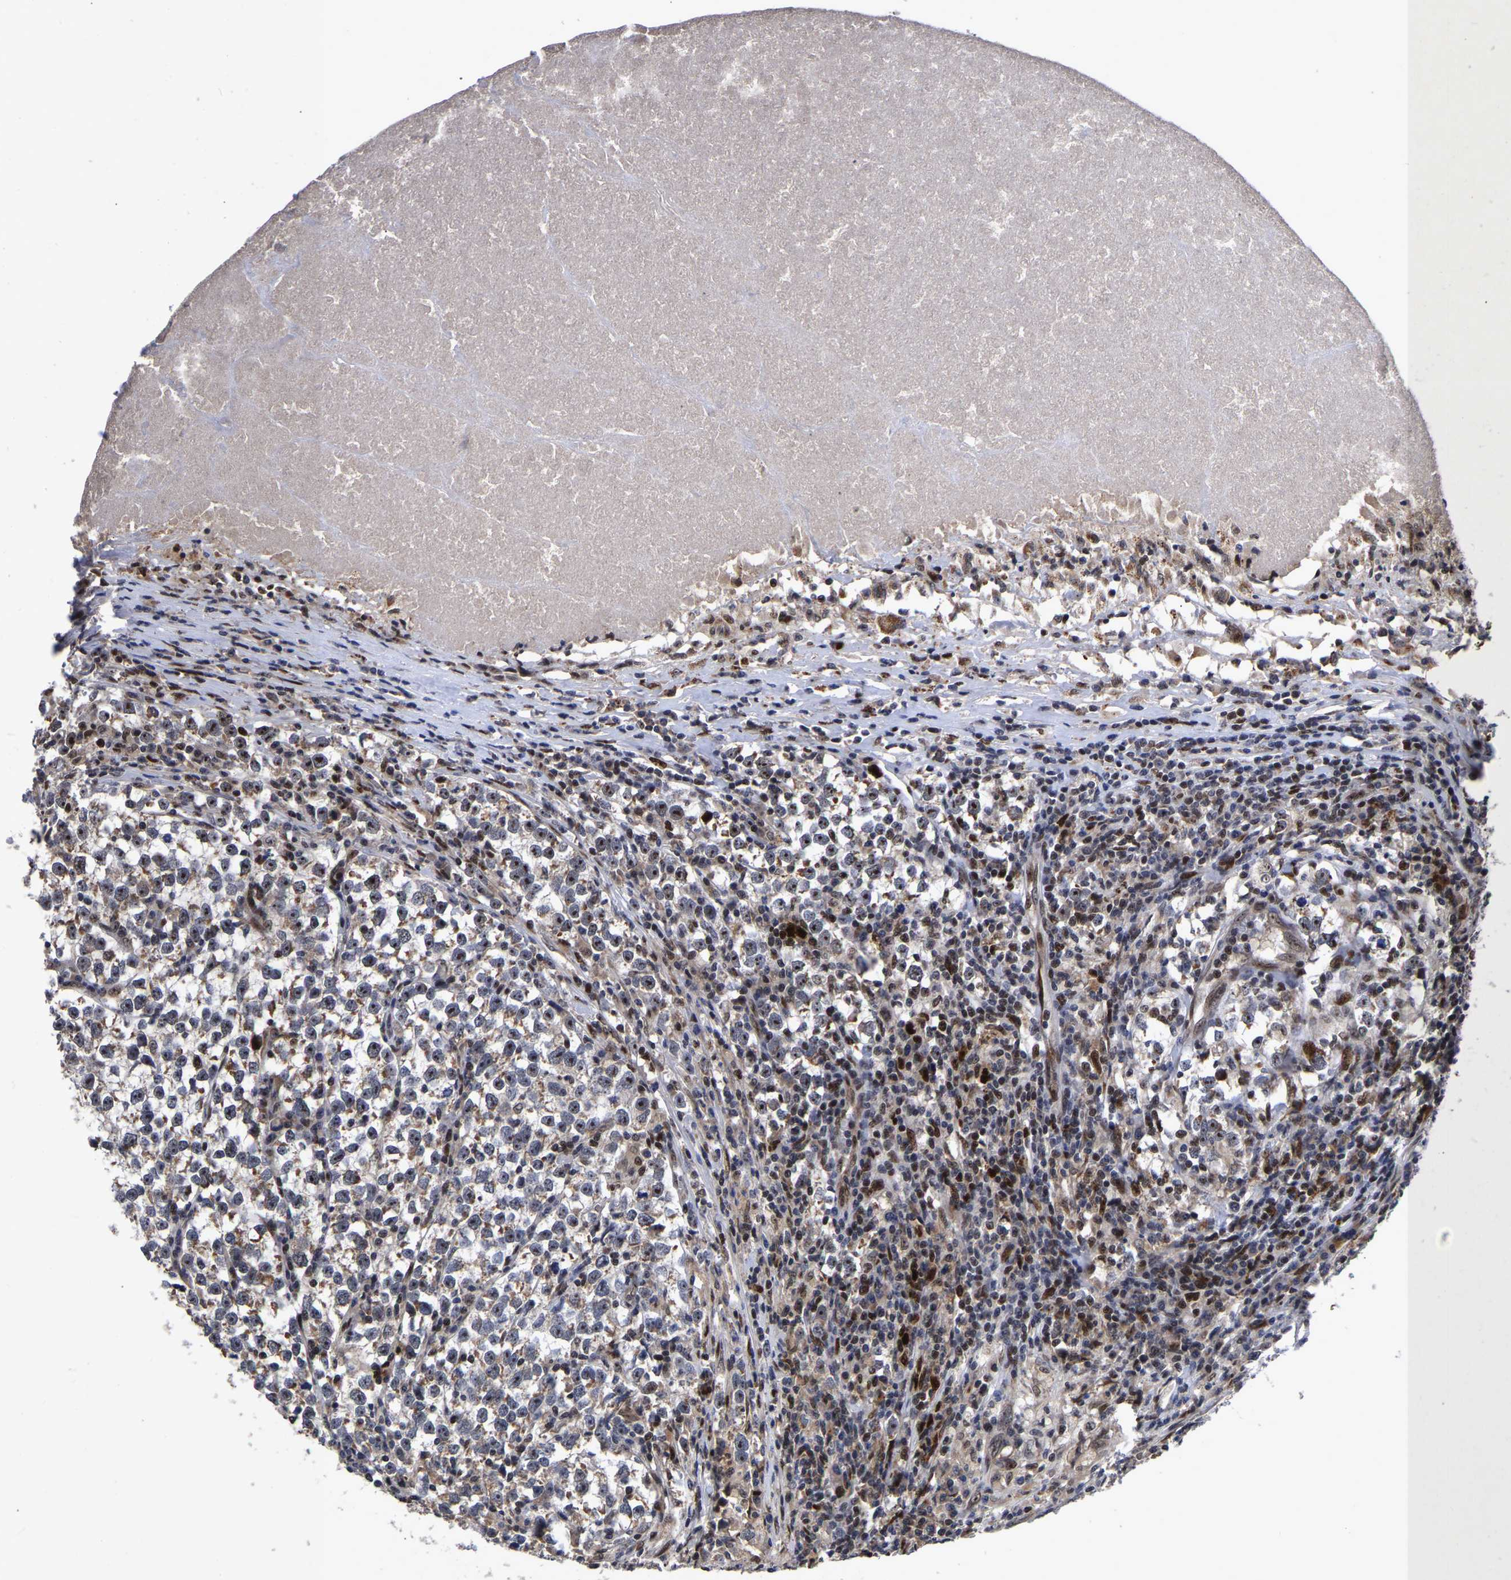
{"staining": {"intensity": "strong", "quantity": "25%-75%", "location": "nuclear"}, "tissue": "testis cancer", "cell_type": "Tumor cells", "image_type": "cancer", "snomed": [{"axis": "morphology", "description": "Normal tissue, NOS"}, {"axis": "morphology", "description": "Seminoma, NOS"}, {"axis": "topography", "description": "Testis"}], "caption": "Protein positivity by immunohistochemistry demonstrates strong nuclear positivity in approximately 25%-75% of tumor cells in testis seminoma. (DAB IHC, brown staining for protein, blue staining for nuclei).", "gene": "JUNB", "patient": {"sex": "male", "age": 43}}